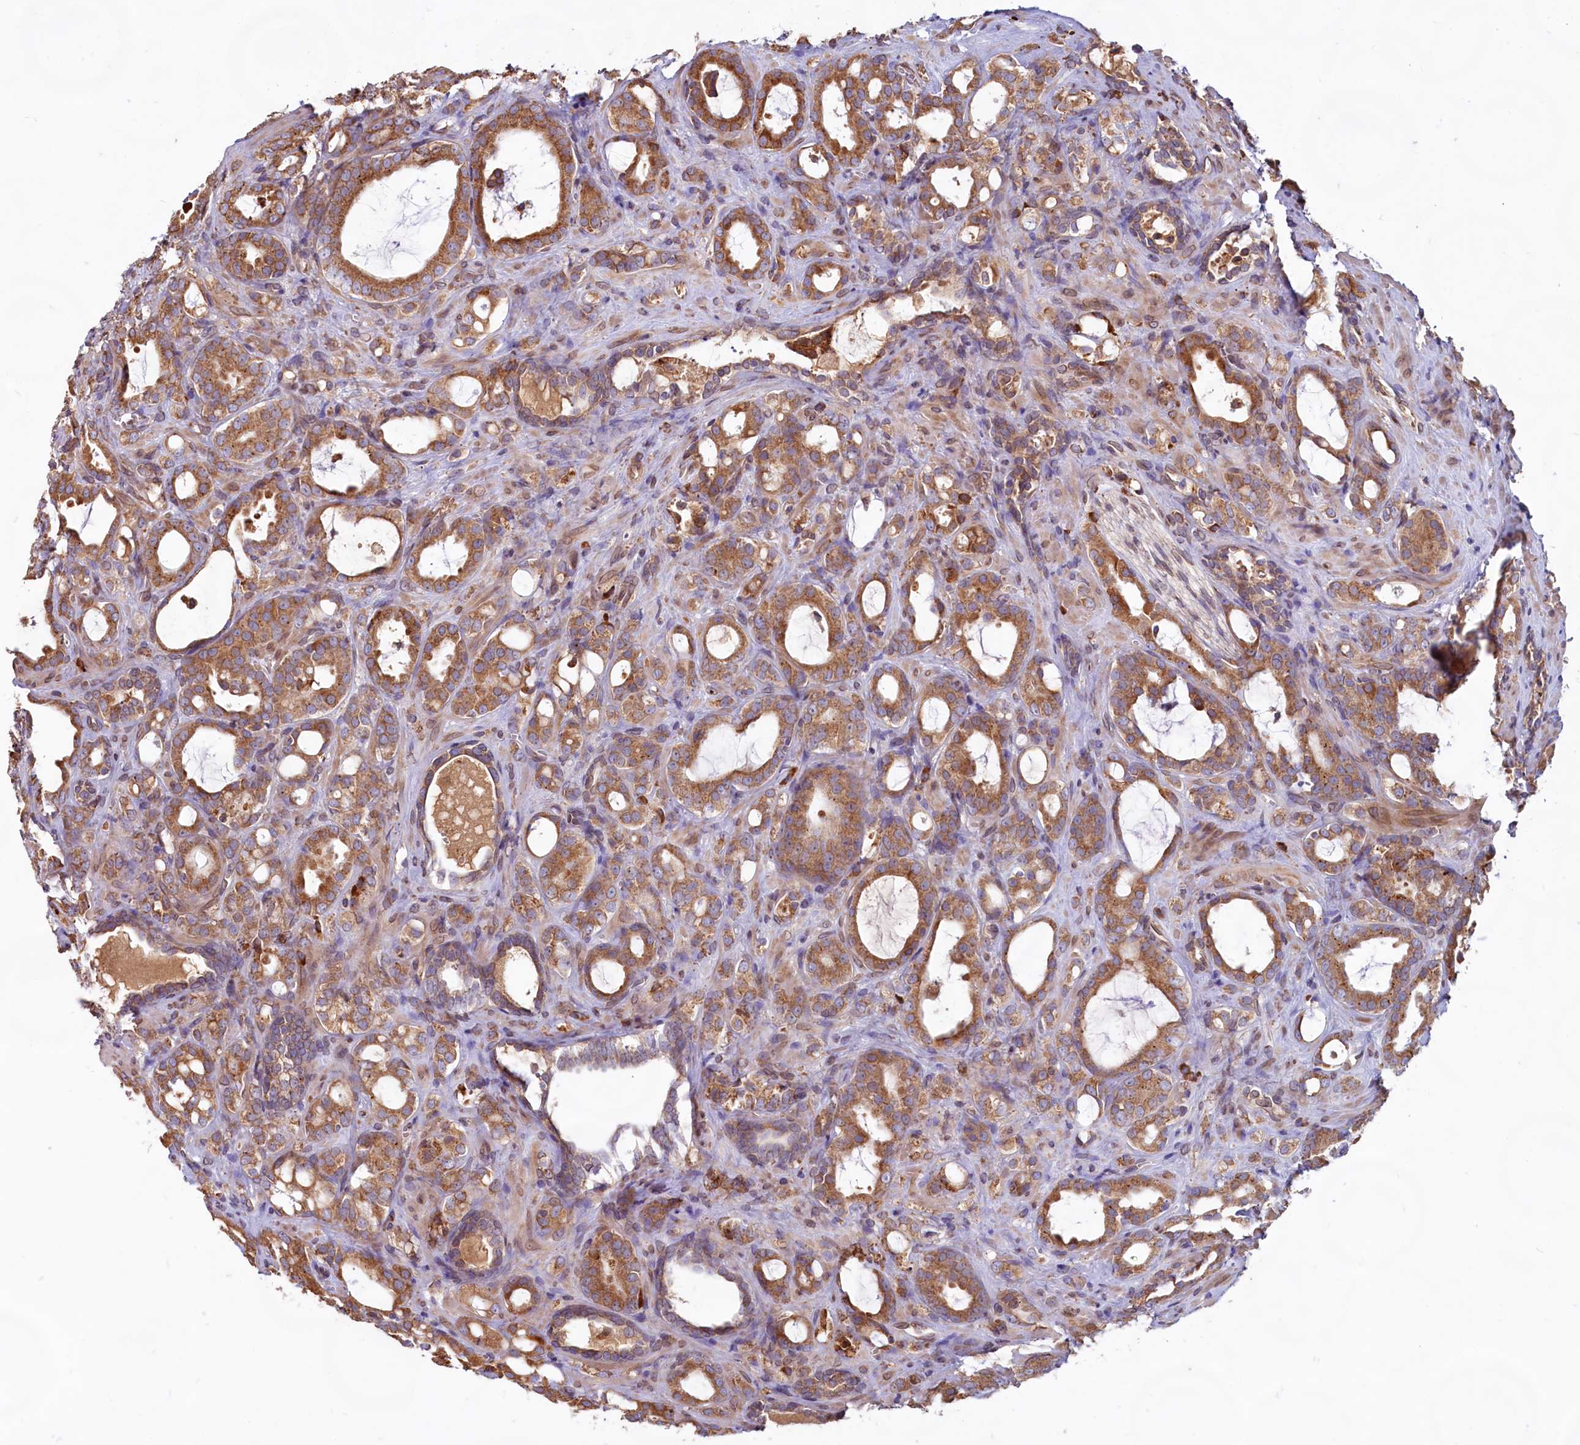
{"staining": {"intensity": "moderate", "quantity": ">75%", "location": "cytoplasmic/membranous"}, "tissue": "prostate cancer", "cell_type": "Tumor cells", "image_type": "cancer", "snomed": [{"axis": "morphology", "description": "Adenocarcinoma, High grade"}, {"axis": "topography", "description": "Prostate"}], "caption": "High-magnification brightfield microscopy of prostate adenocarcinoma (high-grade) stained with DAB (3,3'-diaminobenzidine) (brown) and counterstained with hematoxylin (blue). tumor cells exhibit moderate cytoplasmic/membranous staining is appreciated in approximately>75% of cells. (DAB IHC with brightfield microscopy, high magnification).", "gene": "TBC1D19", "patient": {"sex": "male", "age": 72}}